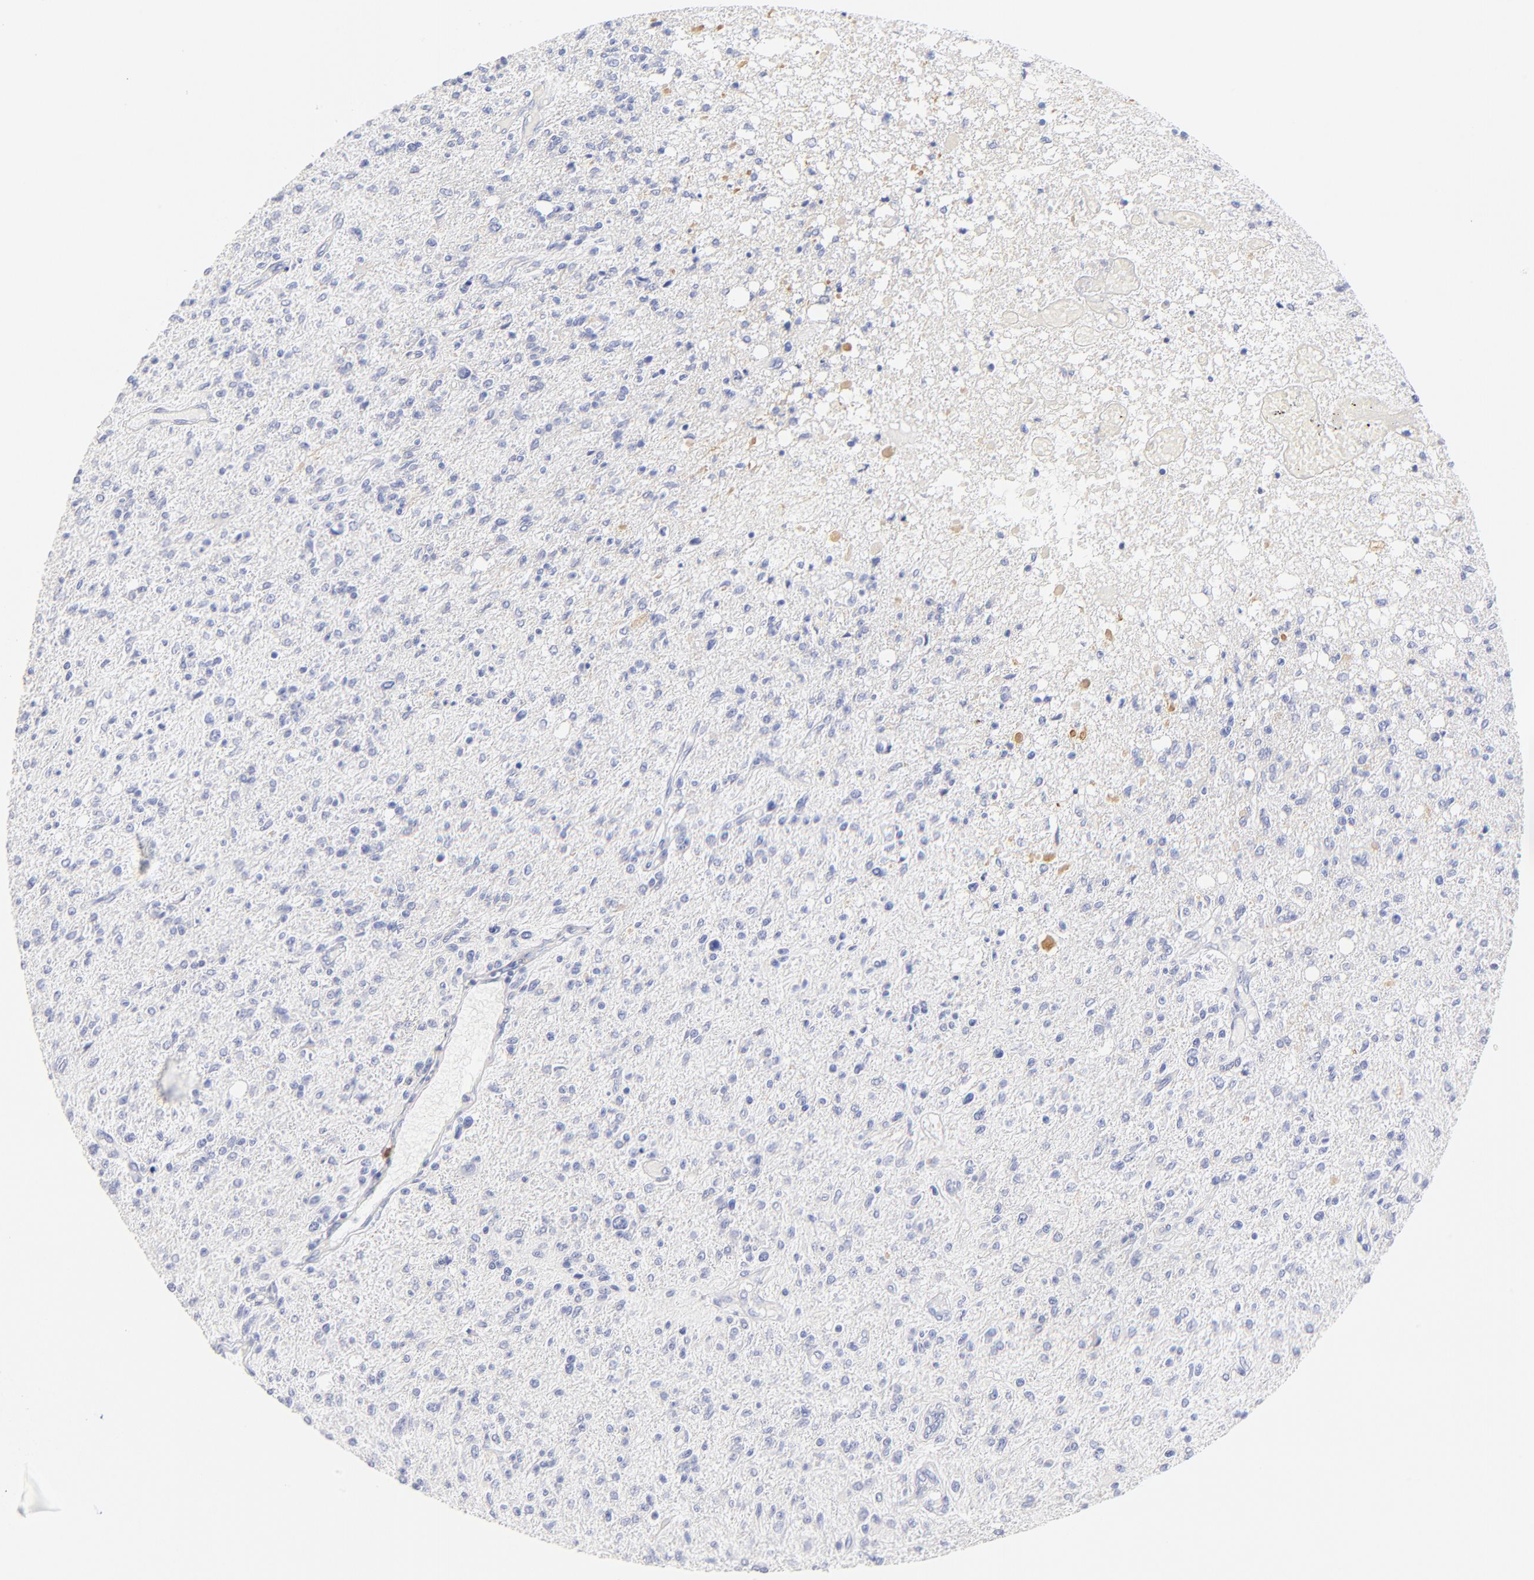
{"staining": {"intensity": "negative", "quantity": "none", "location": "none"}, "tissue": "glioma", "cell_type": "Tumor cells", "image_type": "cancer", "snomed": [{"axis": "morphology", "description": "Glioma, malignant, High grade"}, {"axis": "topography", "description": "Cerebral cortex"}], "caption": "This is an IHC histopathology image of human high-grade glioma (malignant). There is no staining in tumor cells.", "gene": "SULT4A1", "patient": {"sex": "male", "age": 76}}